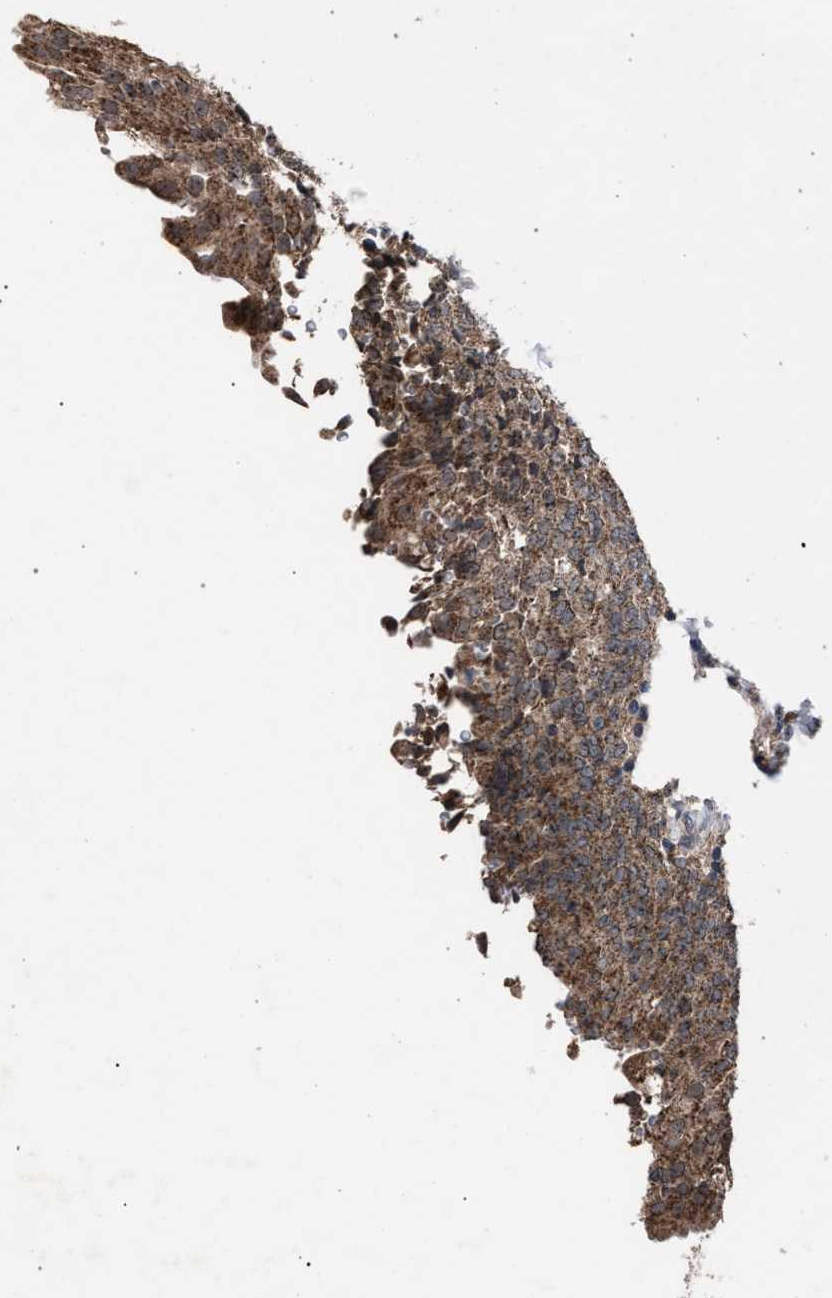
{"staining": {"intensity": "strong", "quantity": ">75%", "location": "cytoplasmic/membranous"}, "tissue": "urinary bladder", "cell_type": "Urothelial cells", "image_type": "normal", "snomed": [{"axis": "morphology", "description": "Urothelial carcinoma, High grade"}, {"axis": "topography", "description": "Urinary bladder"}], "caption": "Immunohistochemistry (IHC) micrograph of unremarkable human urinary bladder stained for a protein (brown), which displays high levels of strong cytoplasmic/membranous positivity in approximately >75% of urothelial cells.", "gene": "HSD17B4", "patient": {"sex": "male", "age": 46}}